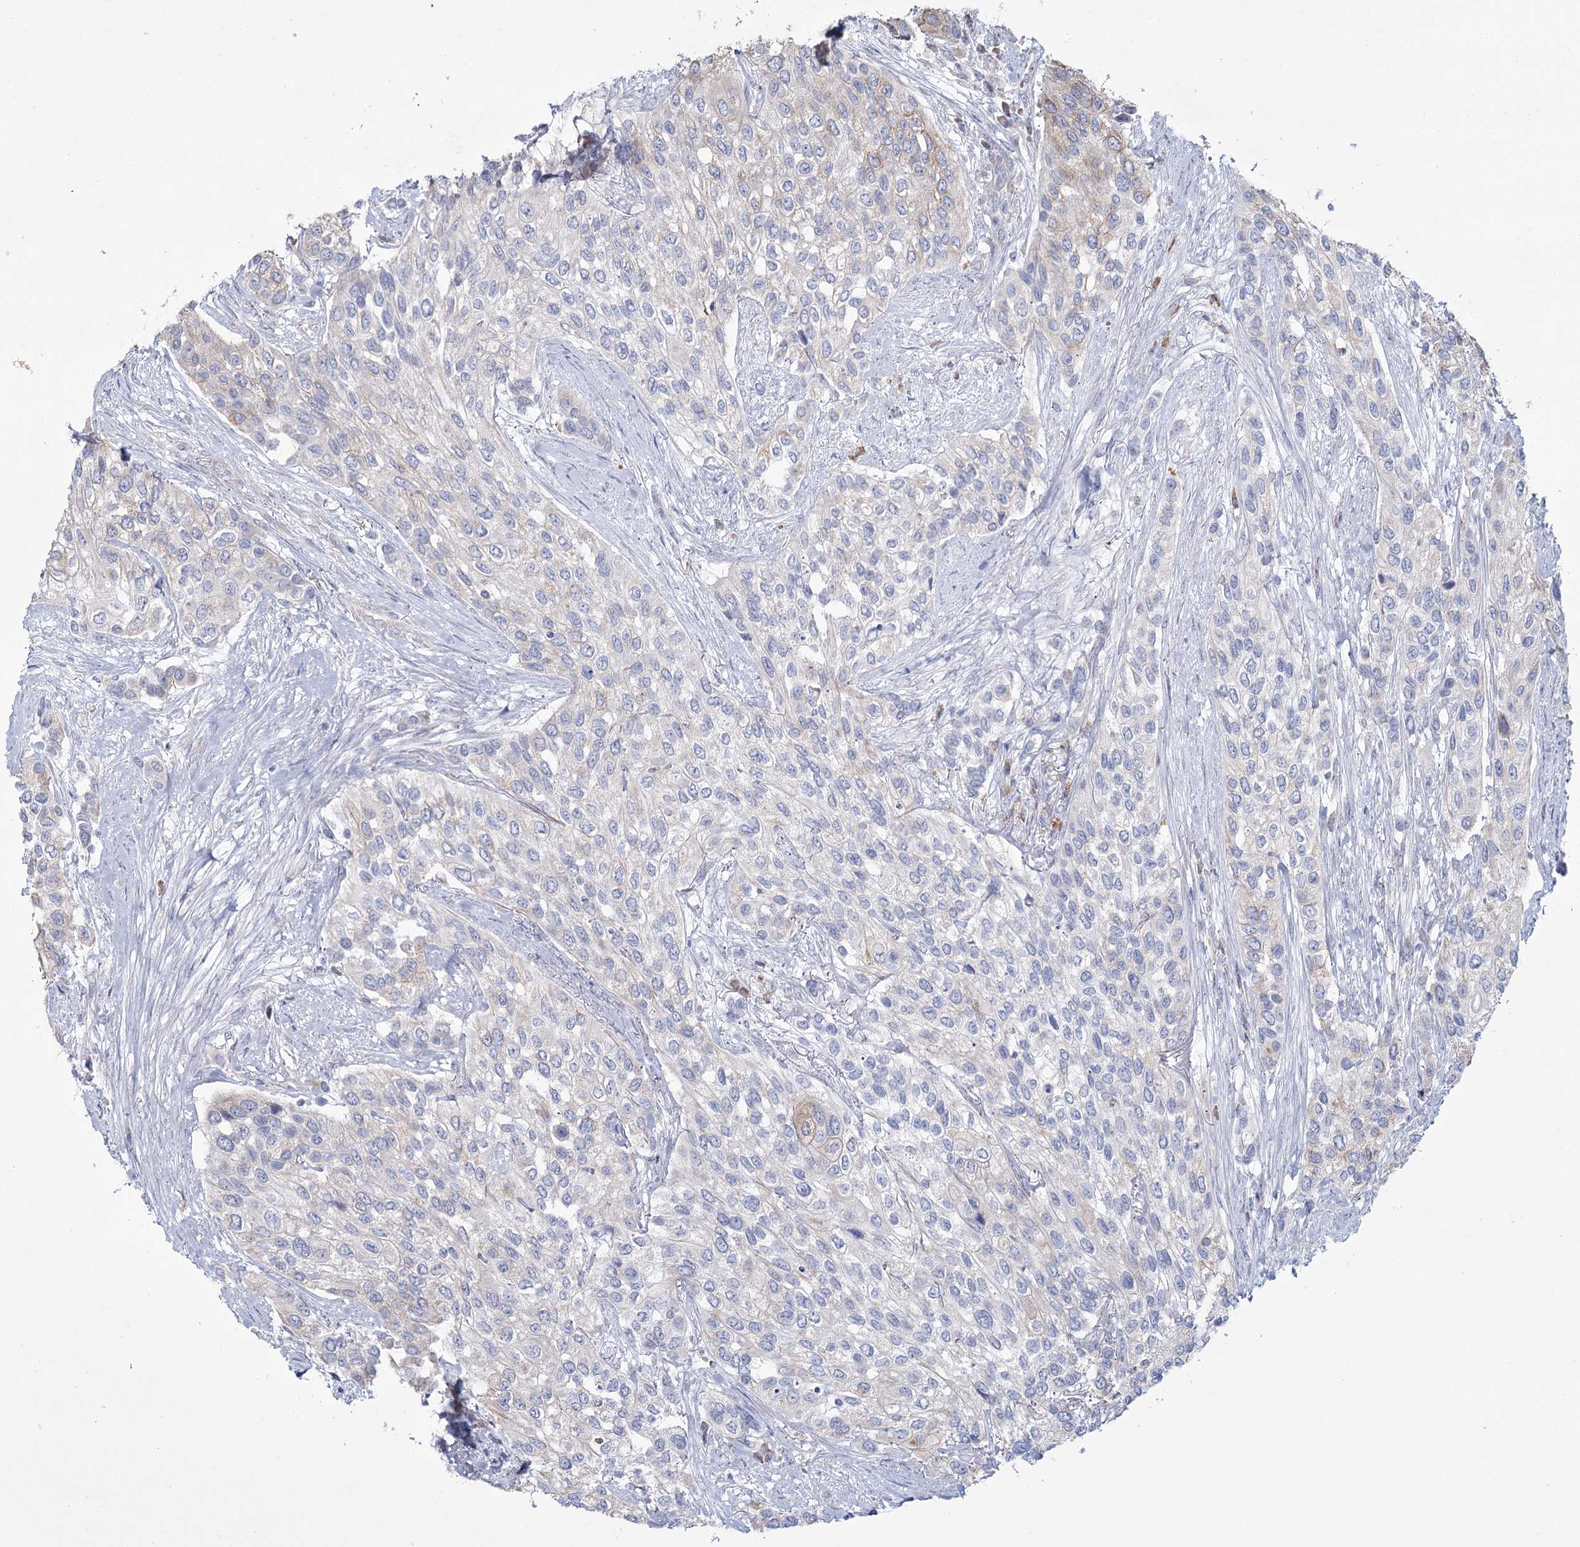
{"staining": {"intensity": "negative", "quantity": "none", "location": "none"}, "tissue": "urothelial cancer", "cell_type": "Tumor cells", "image_type": "cancer", "snomed": [{"axis": "morphology", "description": "Normal tissue, NOS"}, {"axis": "morphology", "description": "Urothelial carcinoma, High grade"}, {"axis": "topography", "description": "Vascular tissue"}, {"axis": "topography", "description": "Urinary bladder"}], "caption": "The photomicrograph demonstrates no staining of tumor cells in urothelial carcinoma (high-grade).", "gene": "NIPAL4", "patient": {"sex": "female", "age": 56}}